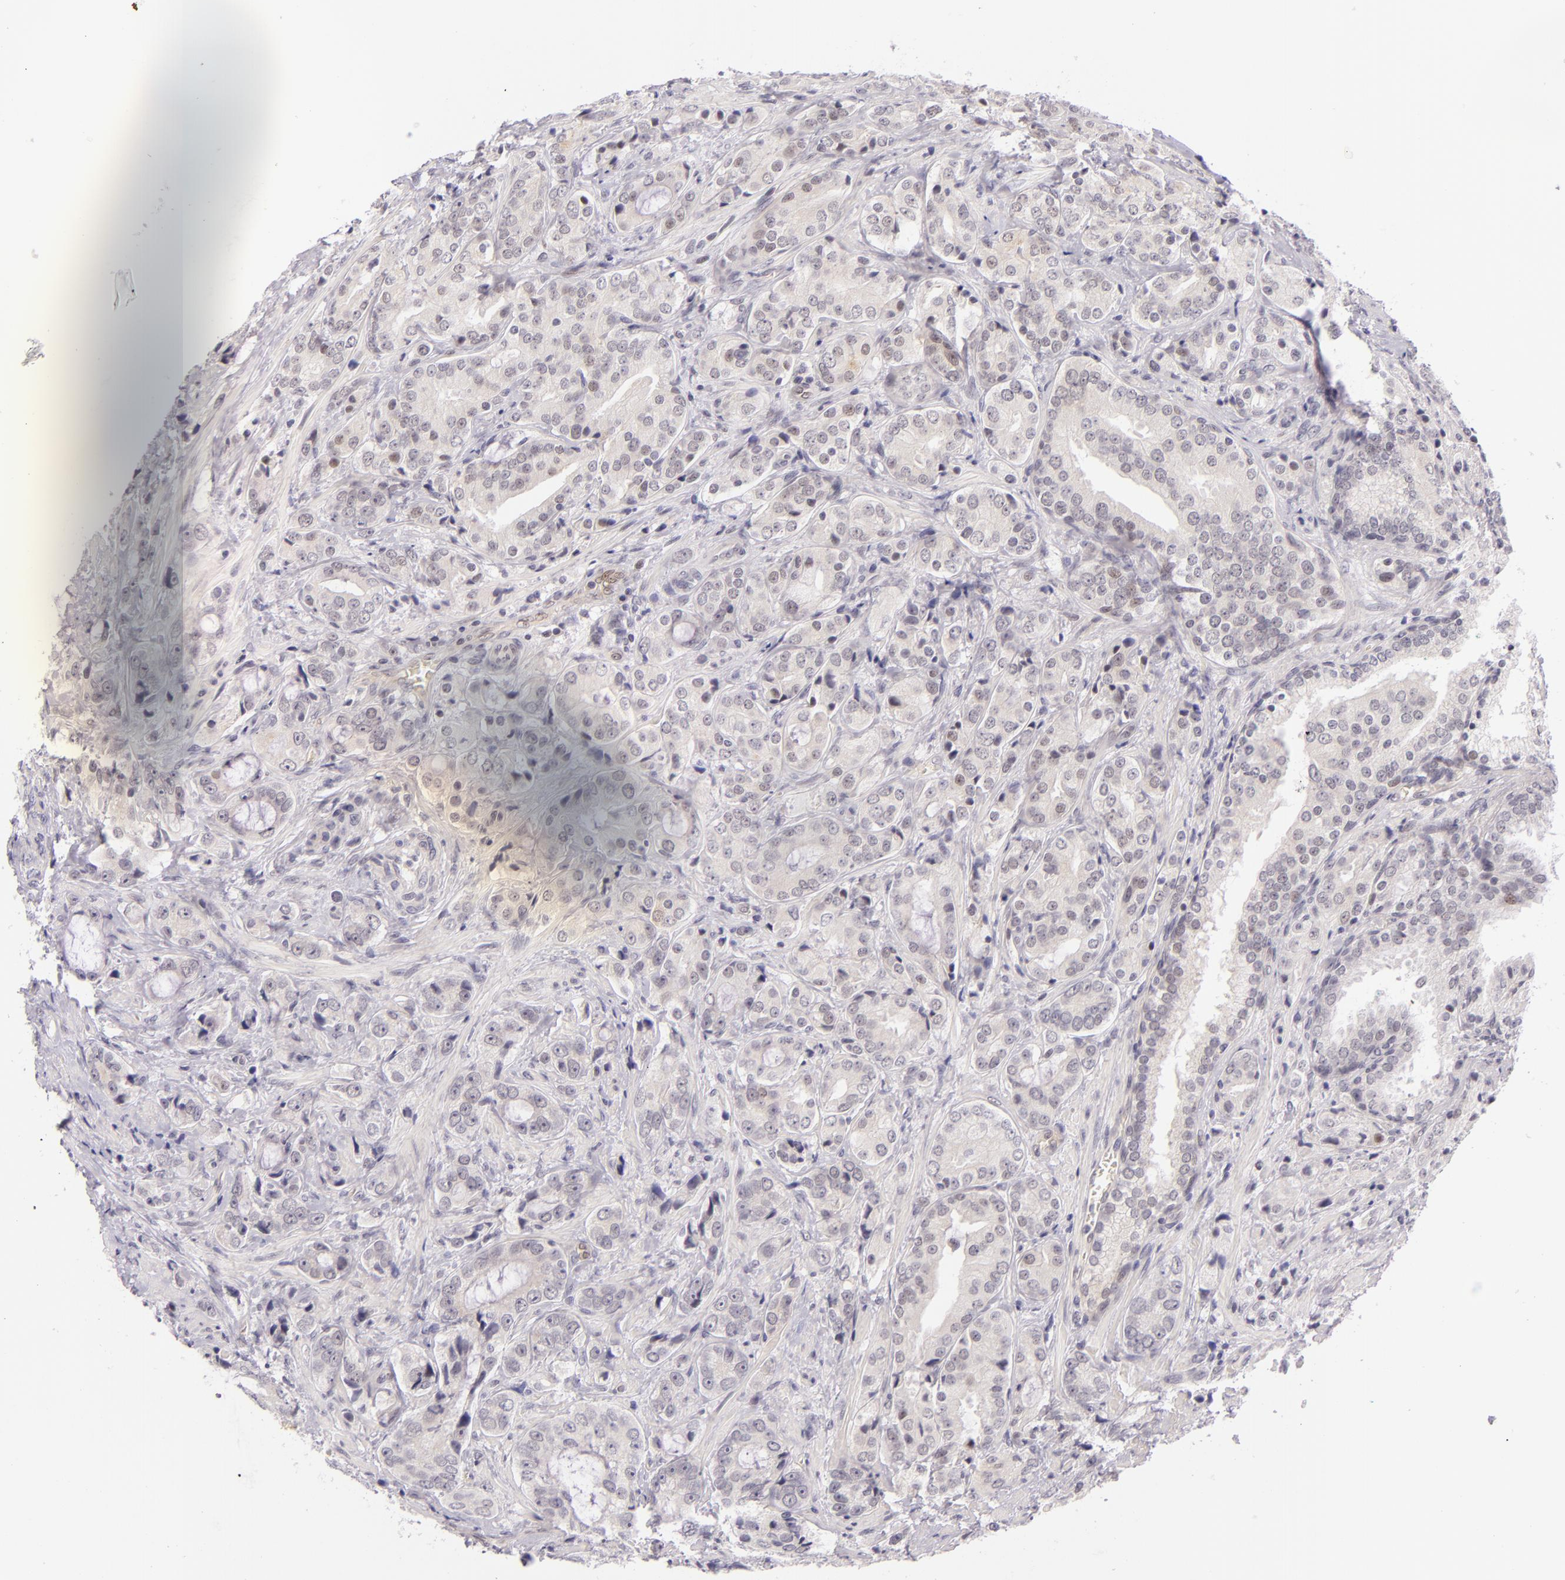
{"staining": {"intensity": "negative", "quantity": "none", "location": "none"}, "tissue": "prostate cancer", "cell_type": "Tumor cells", "image_type": "cancer", "snomed": [{"axis": "morphology", "description": "Adenocarcinoma, Medium grade"}, {"axis": "topography", "description": "Prostate"}], "caption": "Image shows no protein staining in tumor cells of prostate medium-grade adenocarcinoma tissue.", "gene": "BCL3", "patient": {"sex": "male", "age": 70}}